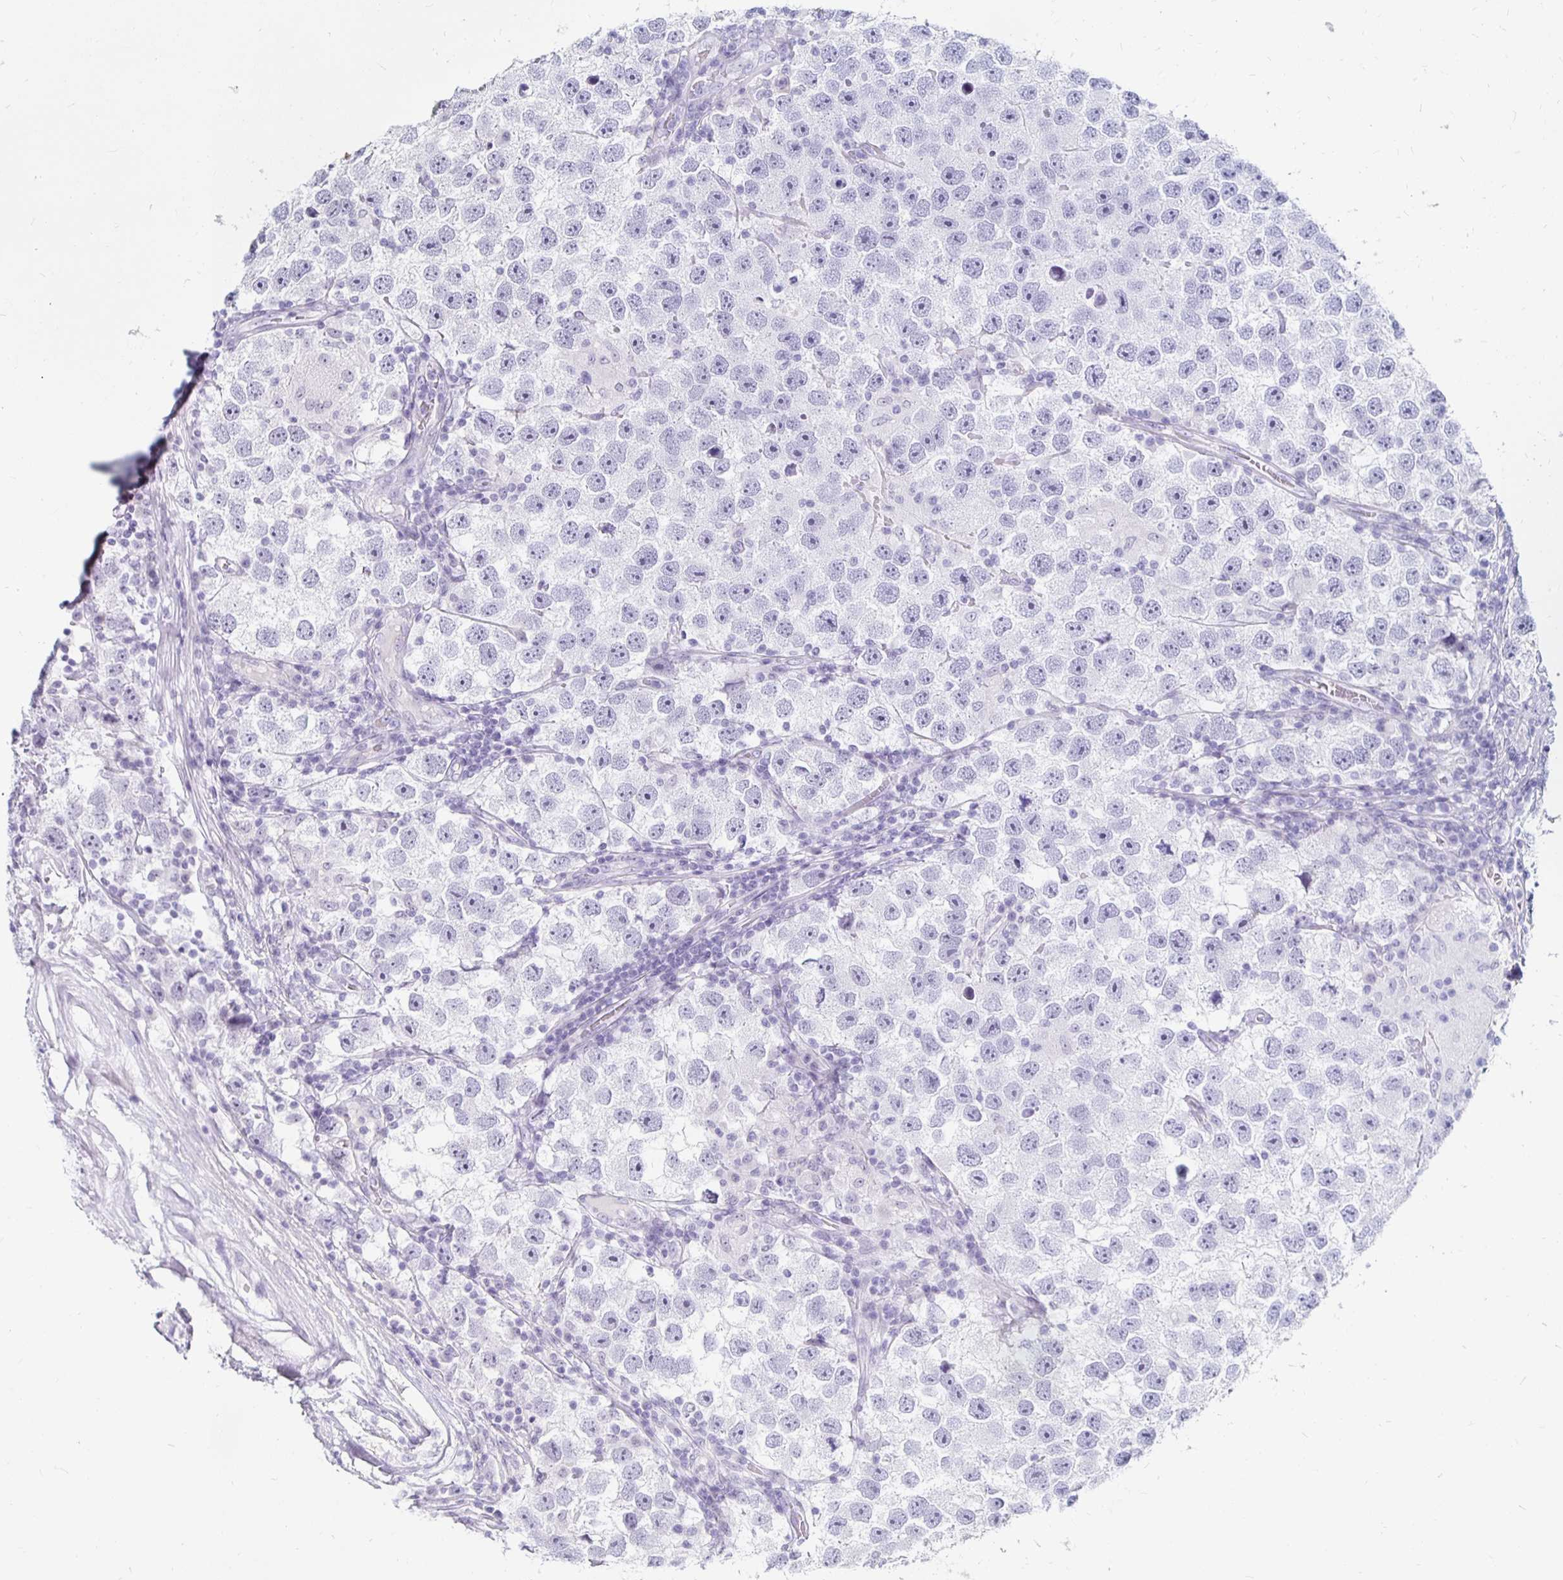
{"staining": {"intensity": "negative", "quantity": "none", "location": "none"}, "tissue": "testis cancer", "cell_type": "Tumor cells", "image_type": "cancer", "snomed": [{"axis": "morphology", "description": "Seminoma, NOS"}, {"axis": "topography", "description": "Testis"}], "caption": "Tumor cells are negative for protein expression in human seminoma (testis).", "gene": "KCNQ2", "patient": {"sex": "male", "age": 26}}